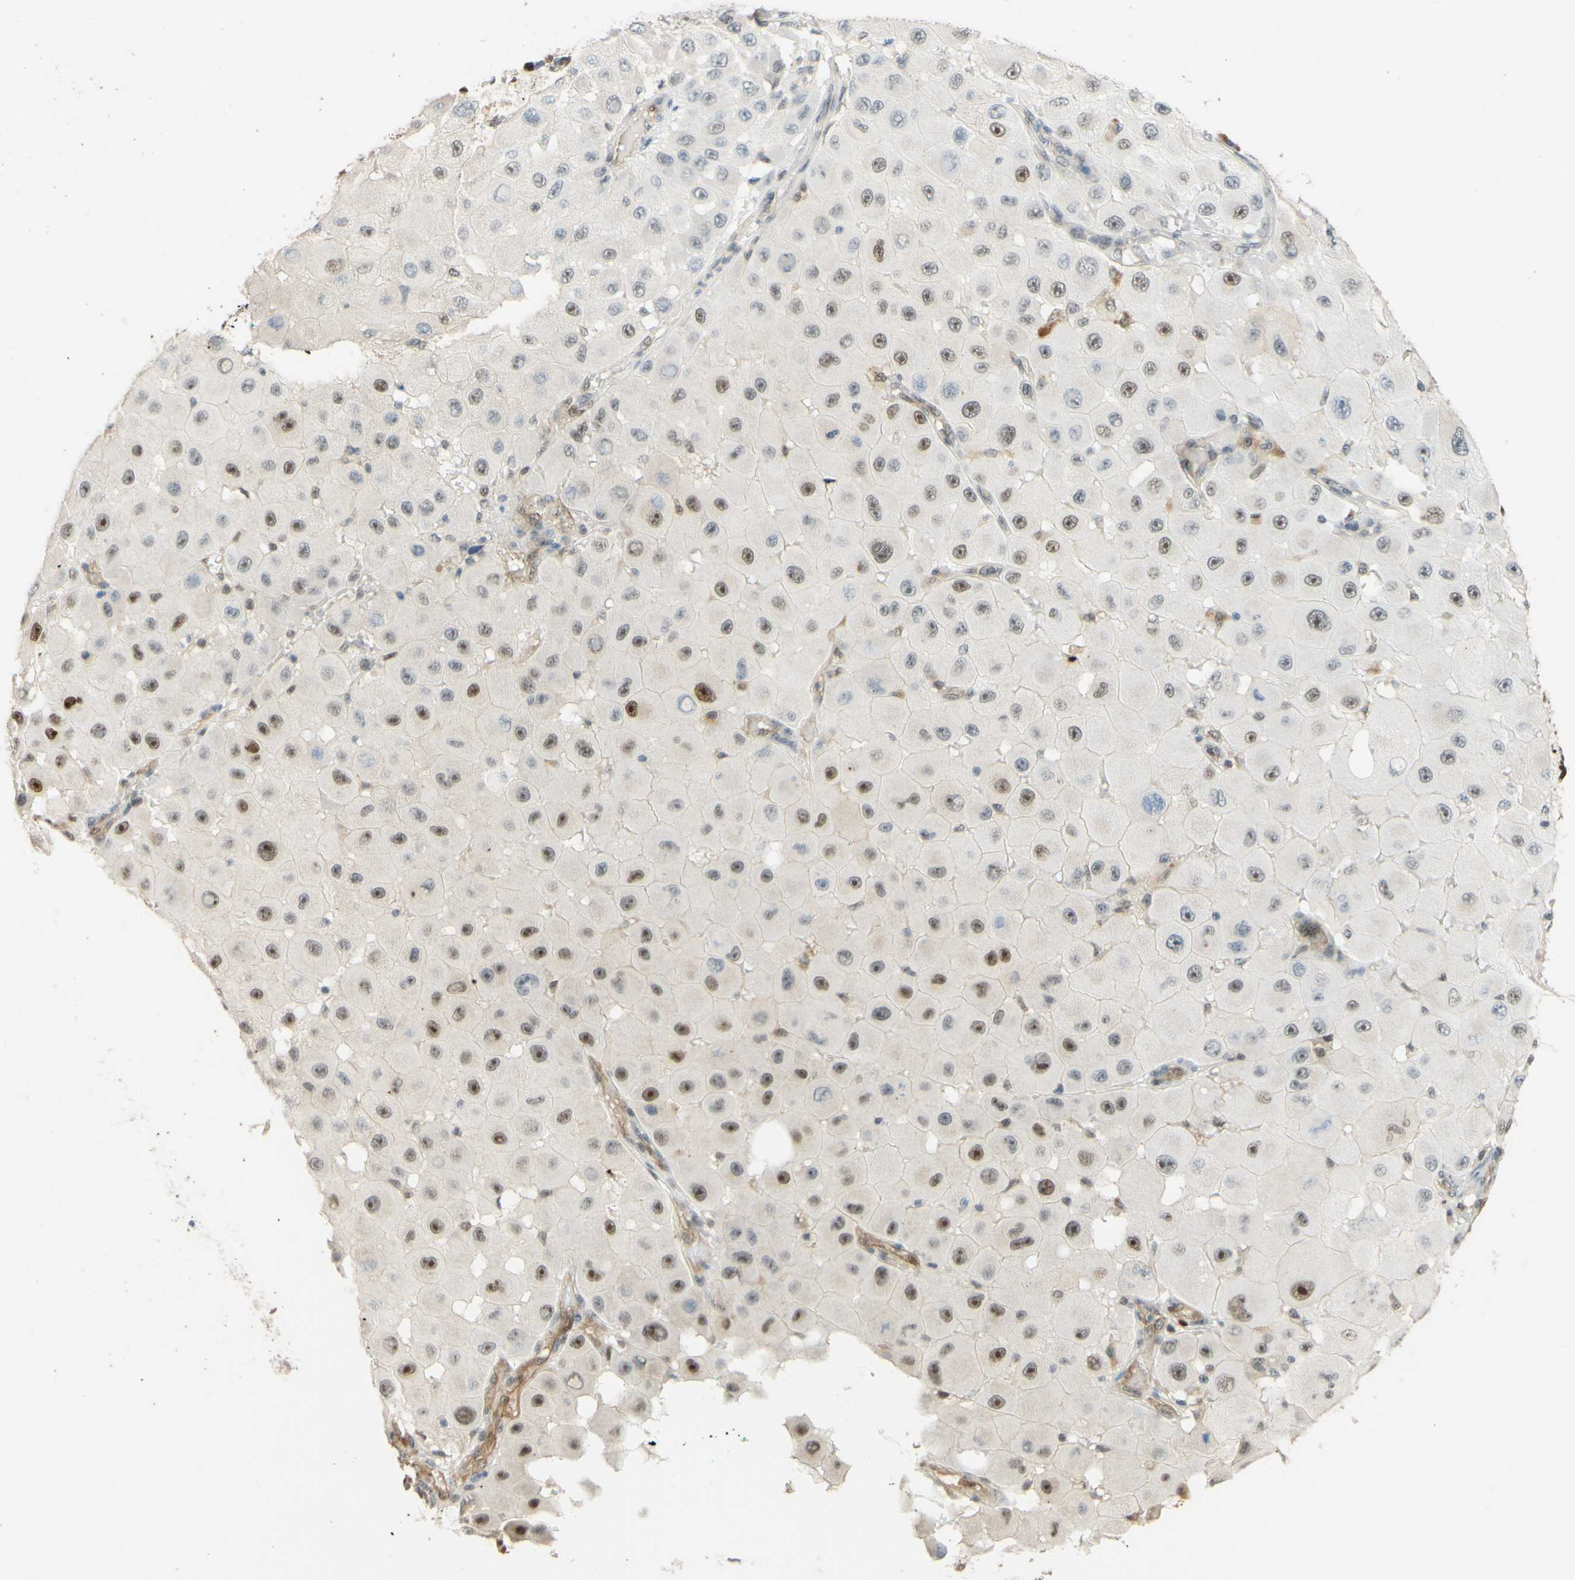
{"staining": {"intensity": "weak", "quantity": "25%-75%", "location": "nuclear"}, "tissue": "melanoma", "cell_type": "Tumor cells", "image_type": "cancer", "snomed": [{"axis": "morphology", "description": "Malignant melanoma, NOS"}, {"axis": "topography", "description": "Skin"}], "caption": "Protein staining shows weak nuclear expression in approximately 25%-75% of tumor cells in malignant melanoma. (brown staining indicates protein expression, while blue staining denotes nuclei).", "gene": "POLB", "patient": {"sex": "female", "age": 81}}